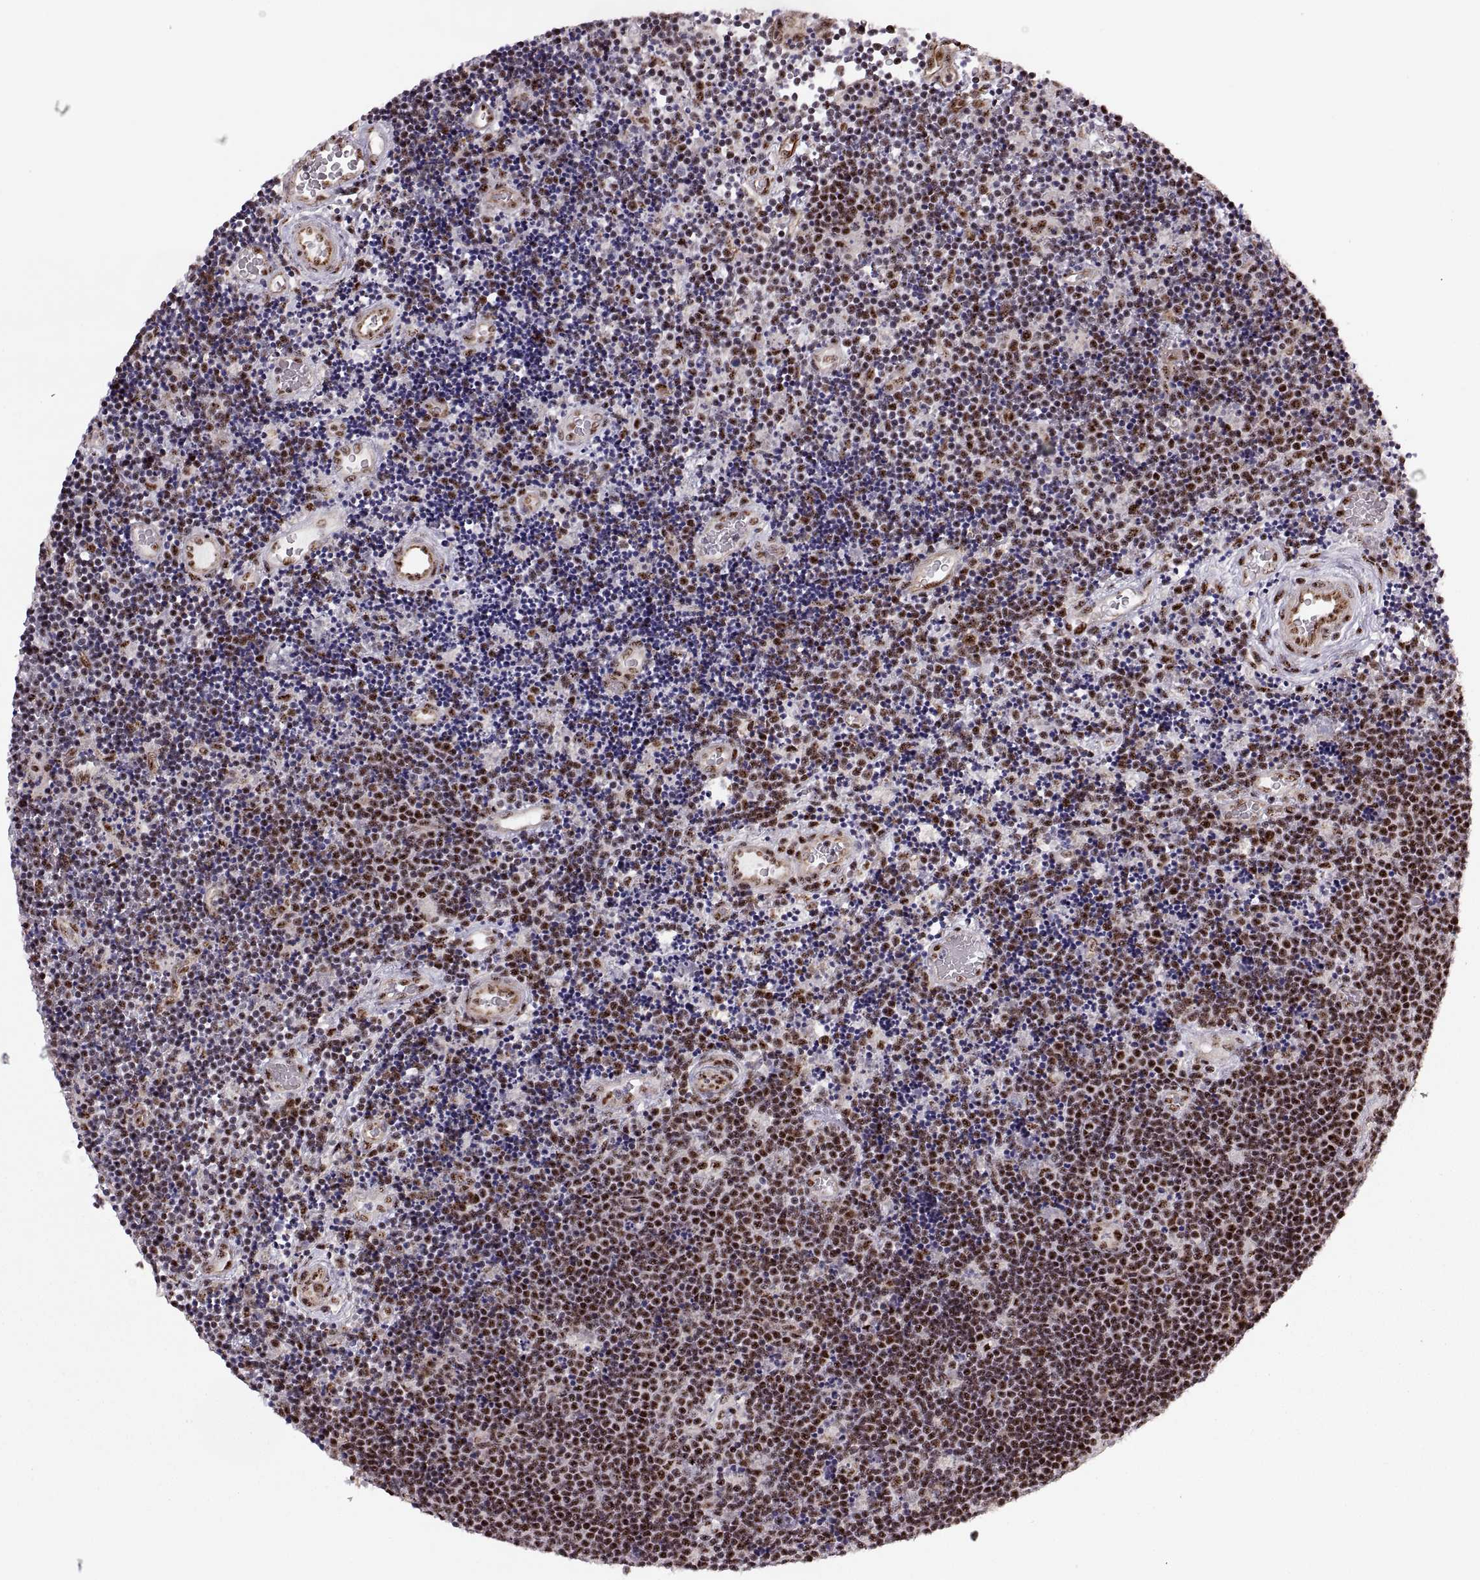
{"staining": {"intensity": "moderate", "quantity": ">75%", "location": "nuclear"}, "tissue": "lymphoma", "cell_type": "Tumor cells", "image_type": "cancer", "snomed": [{"axis": "morphology", "description": "Malignant lymphoma, non-Hodgkin's type, Low grade"}, {"axis": "topography", "description": "Brain"}], "caption": "Protein staining of low-grade malignant lymphoma, non-Hodgkin's type tissue demonstrates moderate nuclear expression in approximately >75% of tumor cells.", "gene": "ZCCHC17", "patient": {"sex": "female", "age": 66}}